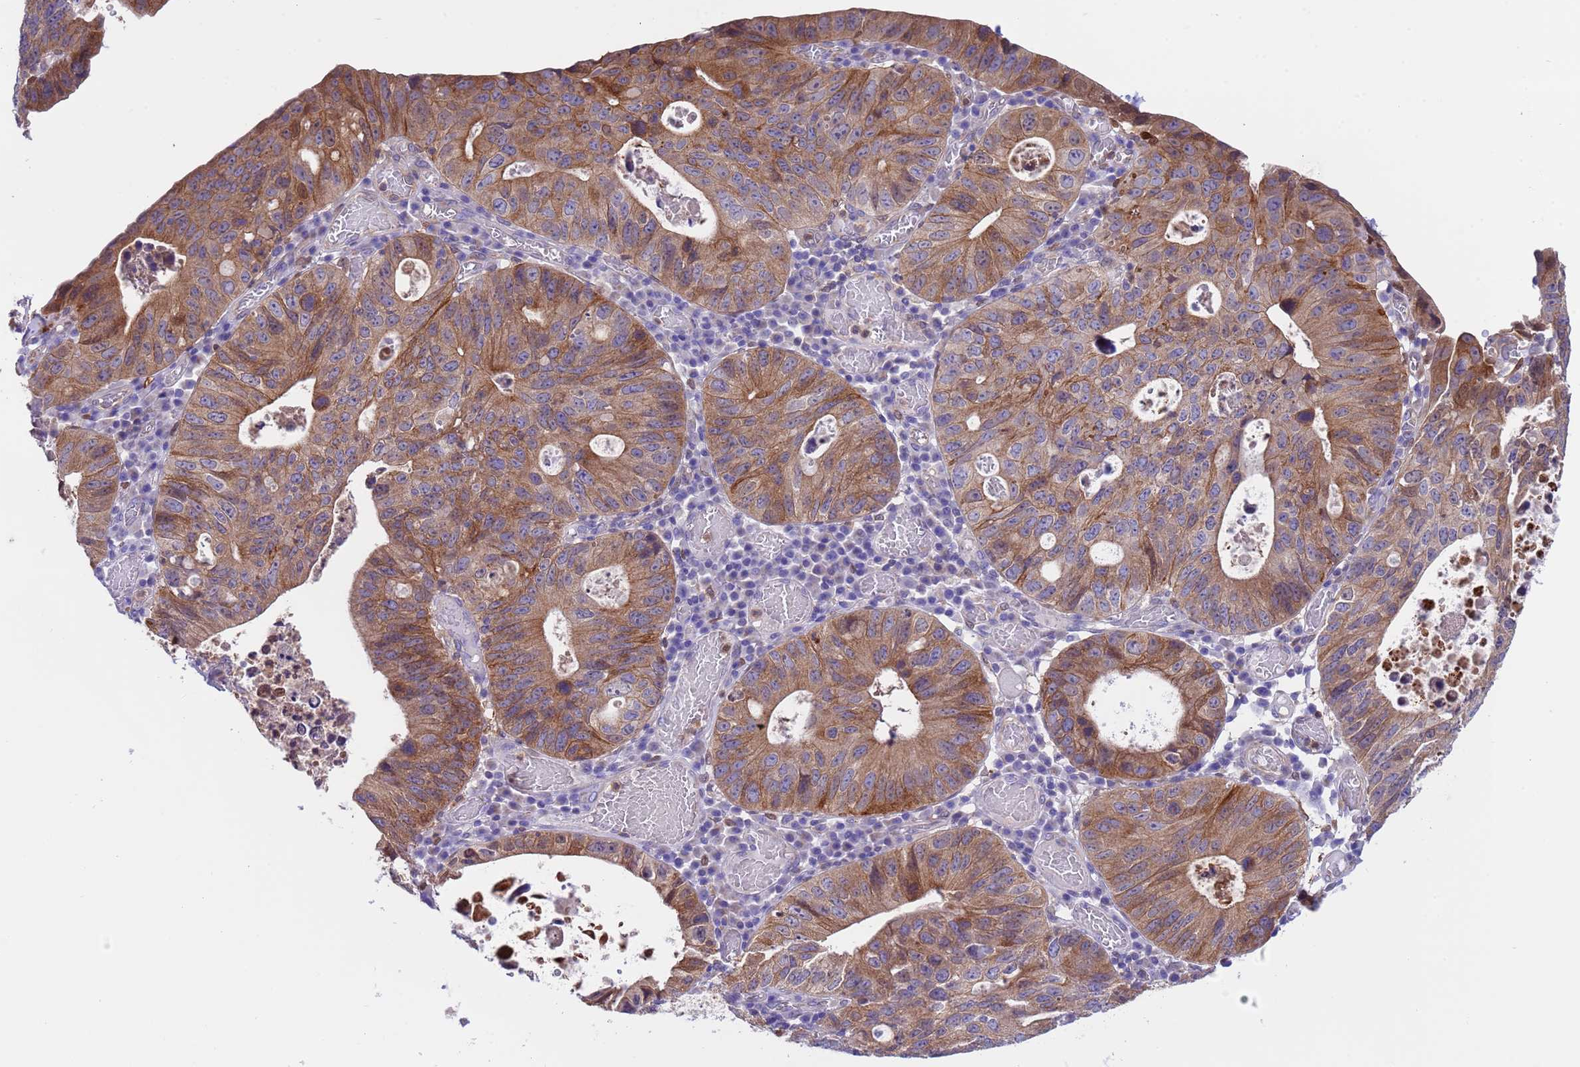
{"staining": {"intensity": "moderate", "quantity": ">75%", "location": "cytoplasmic/membranous"}, "tissue": "stomach cancer", "cell_type": "Tumor cells", "image_type": "cancer", "snomed": [{"axis": "morphology", "description": "Adenocarcinoma, NOS"}, {"axis": "topography", "description": "Stomach"}], "caption": "Human adenocarcinoma (stomach) stained for a protein (brown) reveals moderate cytoplasmic/membranous positive expression in about >75% of tumor cells.", "gene": "C6orf47", "patient": {"sex": "male", "age": 59}}